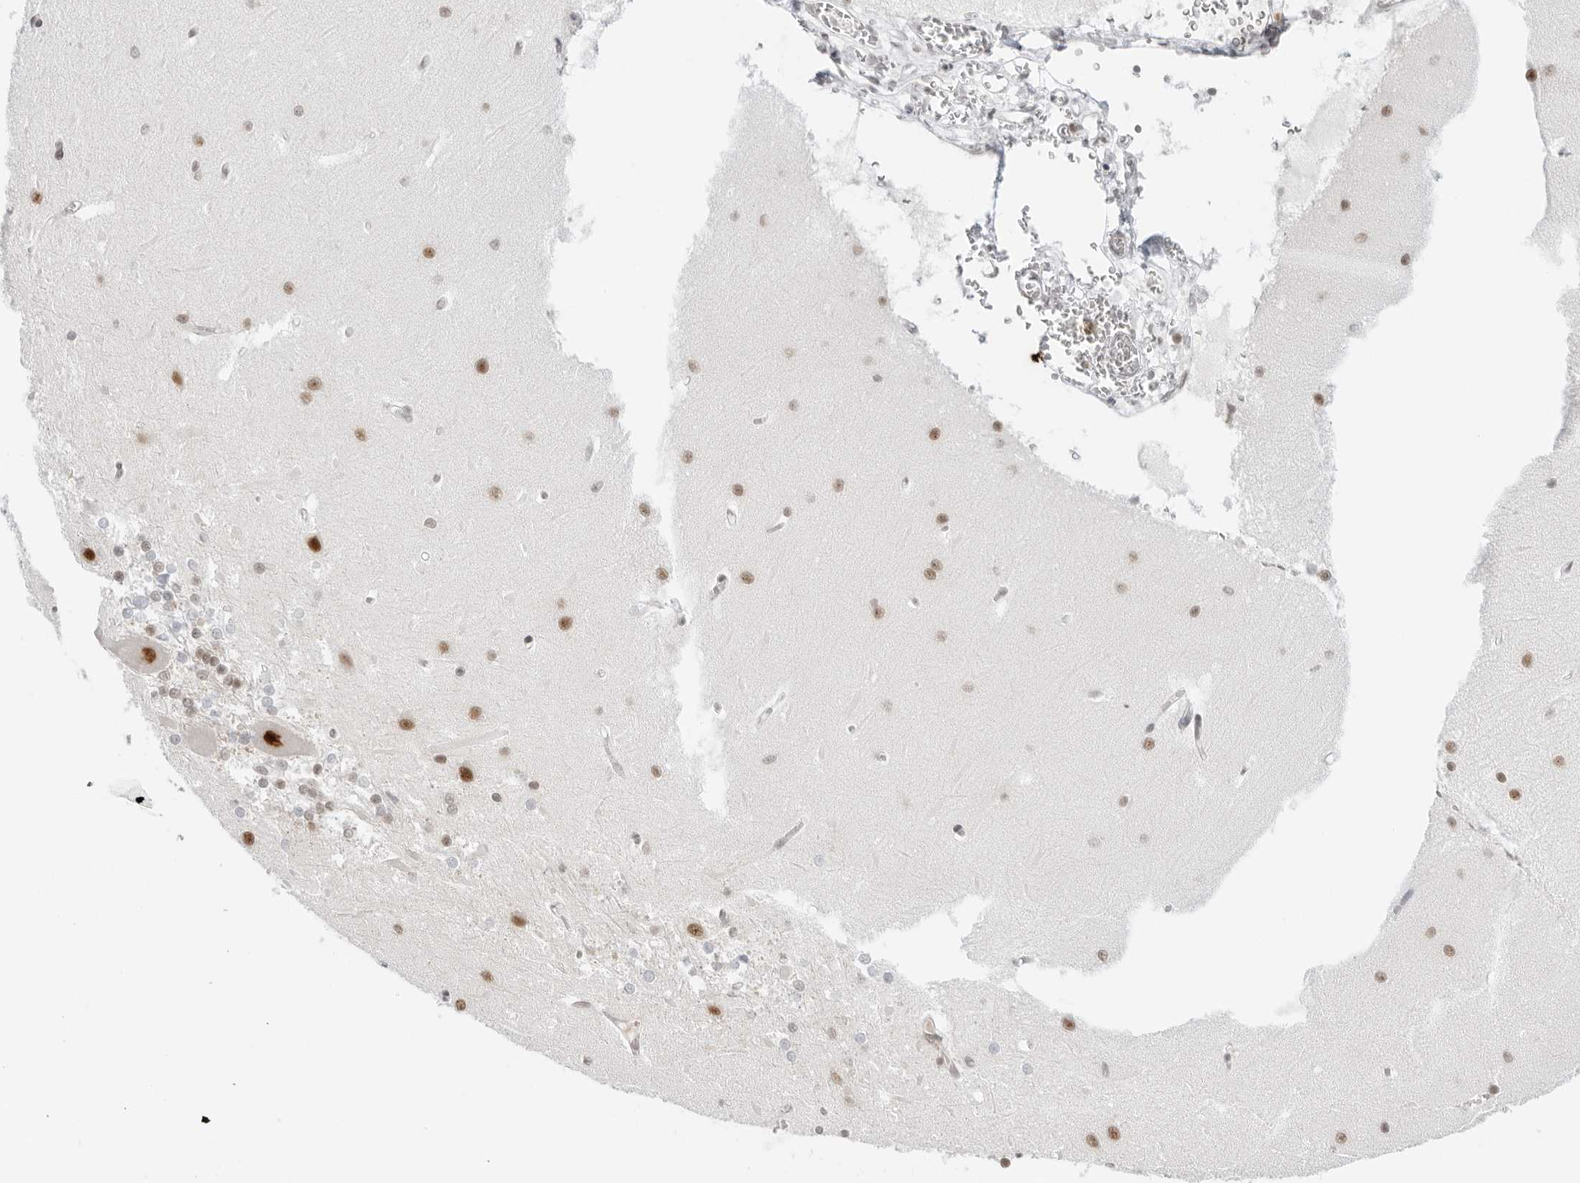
{"staining": {"intensity": "weak", "quantity": ">75%", "location": "nuclear"}, "tissue": "cerebellum", "cell_type": "Cells in granular layer", "image_type": "normal", "snomed": [{"axis": "morphology", "description": "Normal tissue, NOS"}, {"axis": "topography", "description": "Cerebellum"}], "caption": "Unremarkable cerebellum was stained to show a protein in brown. There is low levels of weak nuclear positivity in about >75% of cells in granular layer.", "gene": "FOXK2", "patient": {"sex": "male", "age": 37}}